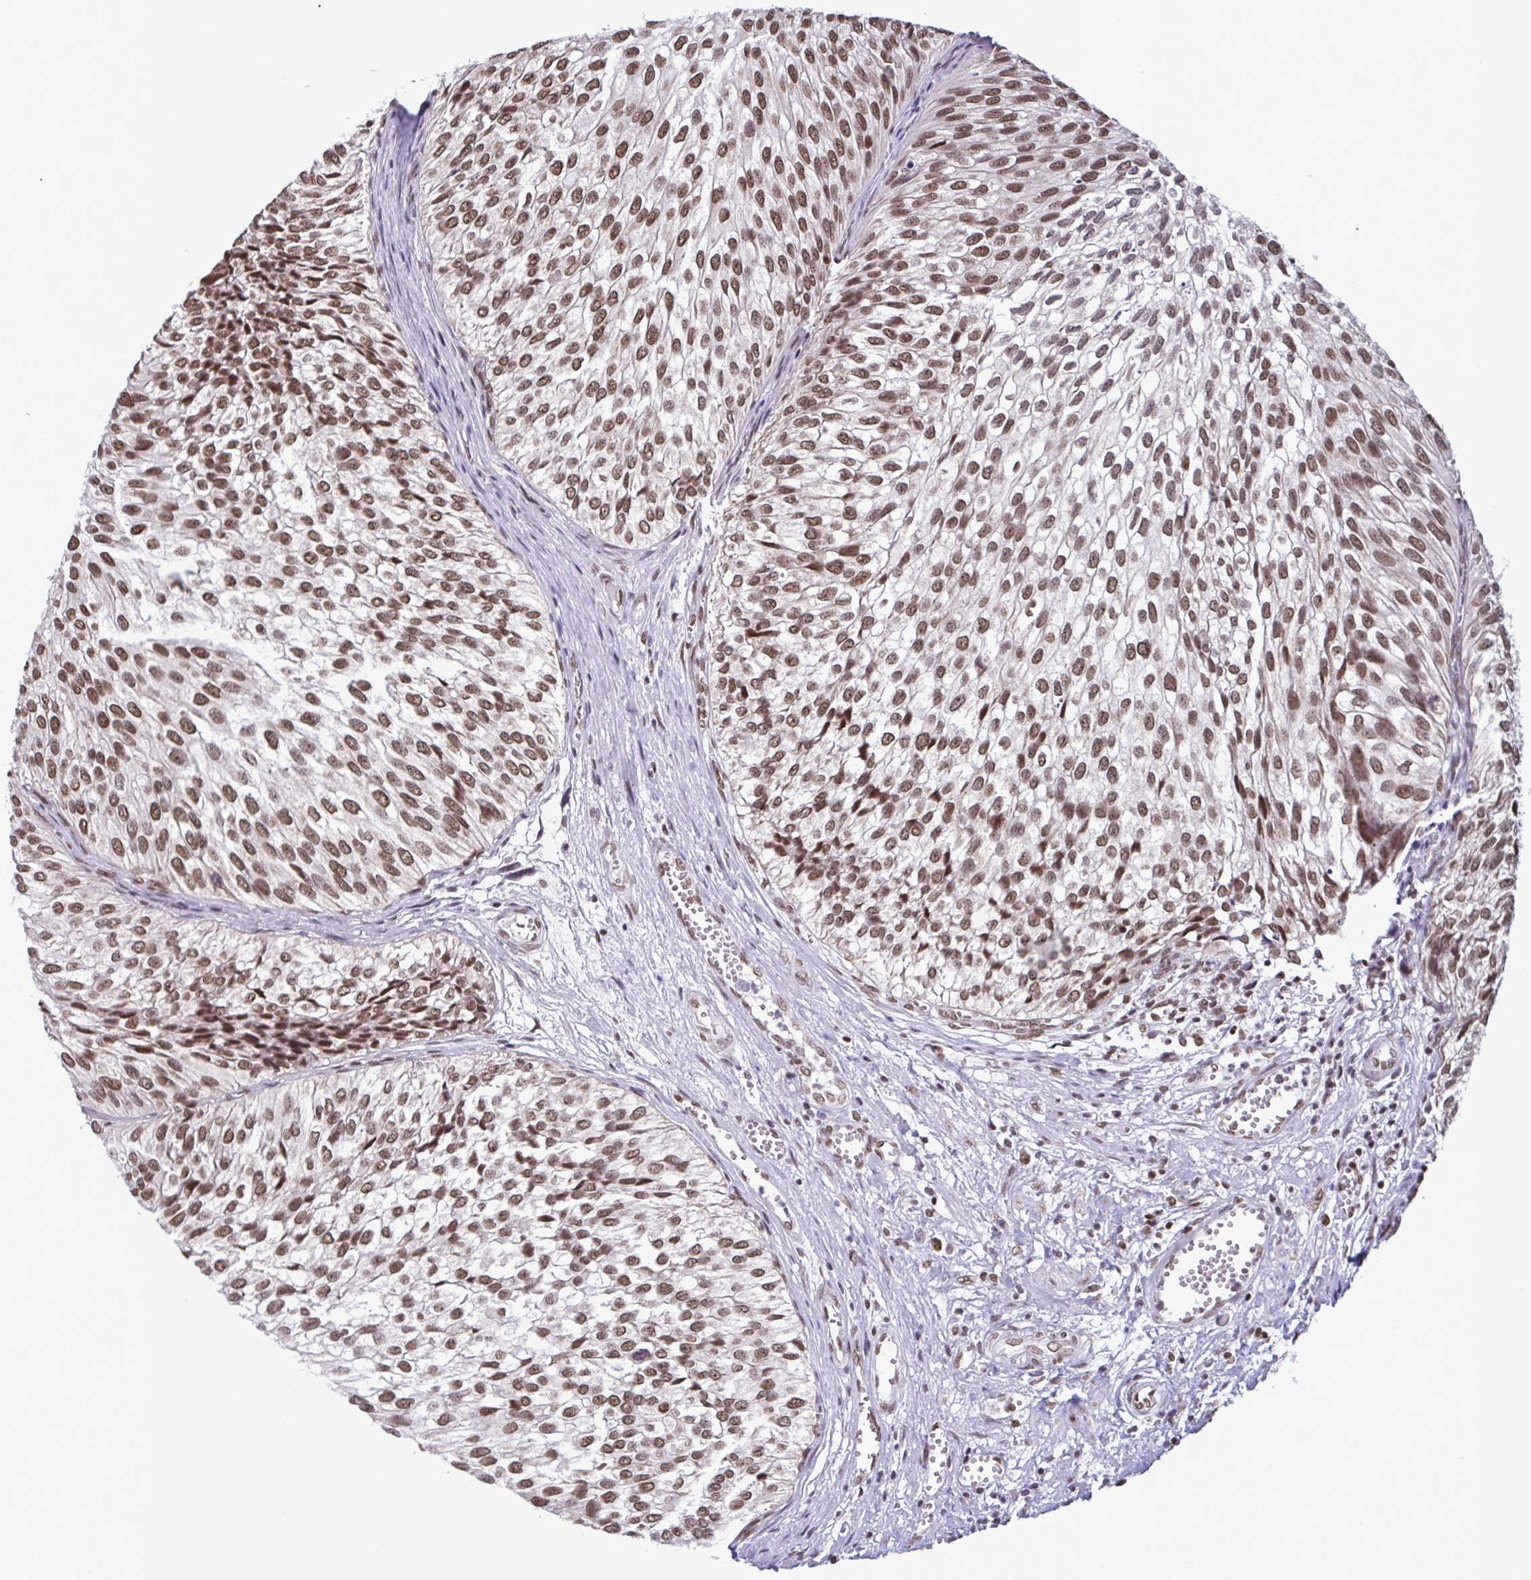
{"staining": {"intensity": "strong", "quantity": ">75%", "location": "nuclear"}, "tissue": "urothelial cancer", "cell_type": "Tumor cells", "image_type": "cancer", "snomed": [{"axis": "morphology", "description": "Urothelial carcinoma, Low grade"}, {"axis": "topography", "description": "Urinary bladder"}], "caption": "Immunohistochemical staining of urothelial carcinoma (low-grade) displays high levels of strong nuclear protein staining in approximately >75% of tumor cells. The staining was performed using DAB (3,3'-diaminobenzidine), with brown indicating positive protein expression. Nuclei are stained blue with hematoxylin.", "gene": "TIMM21", "patient": {"sex": "male", "age": 91}}